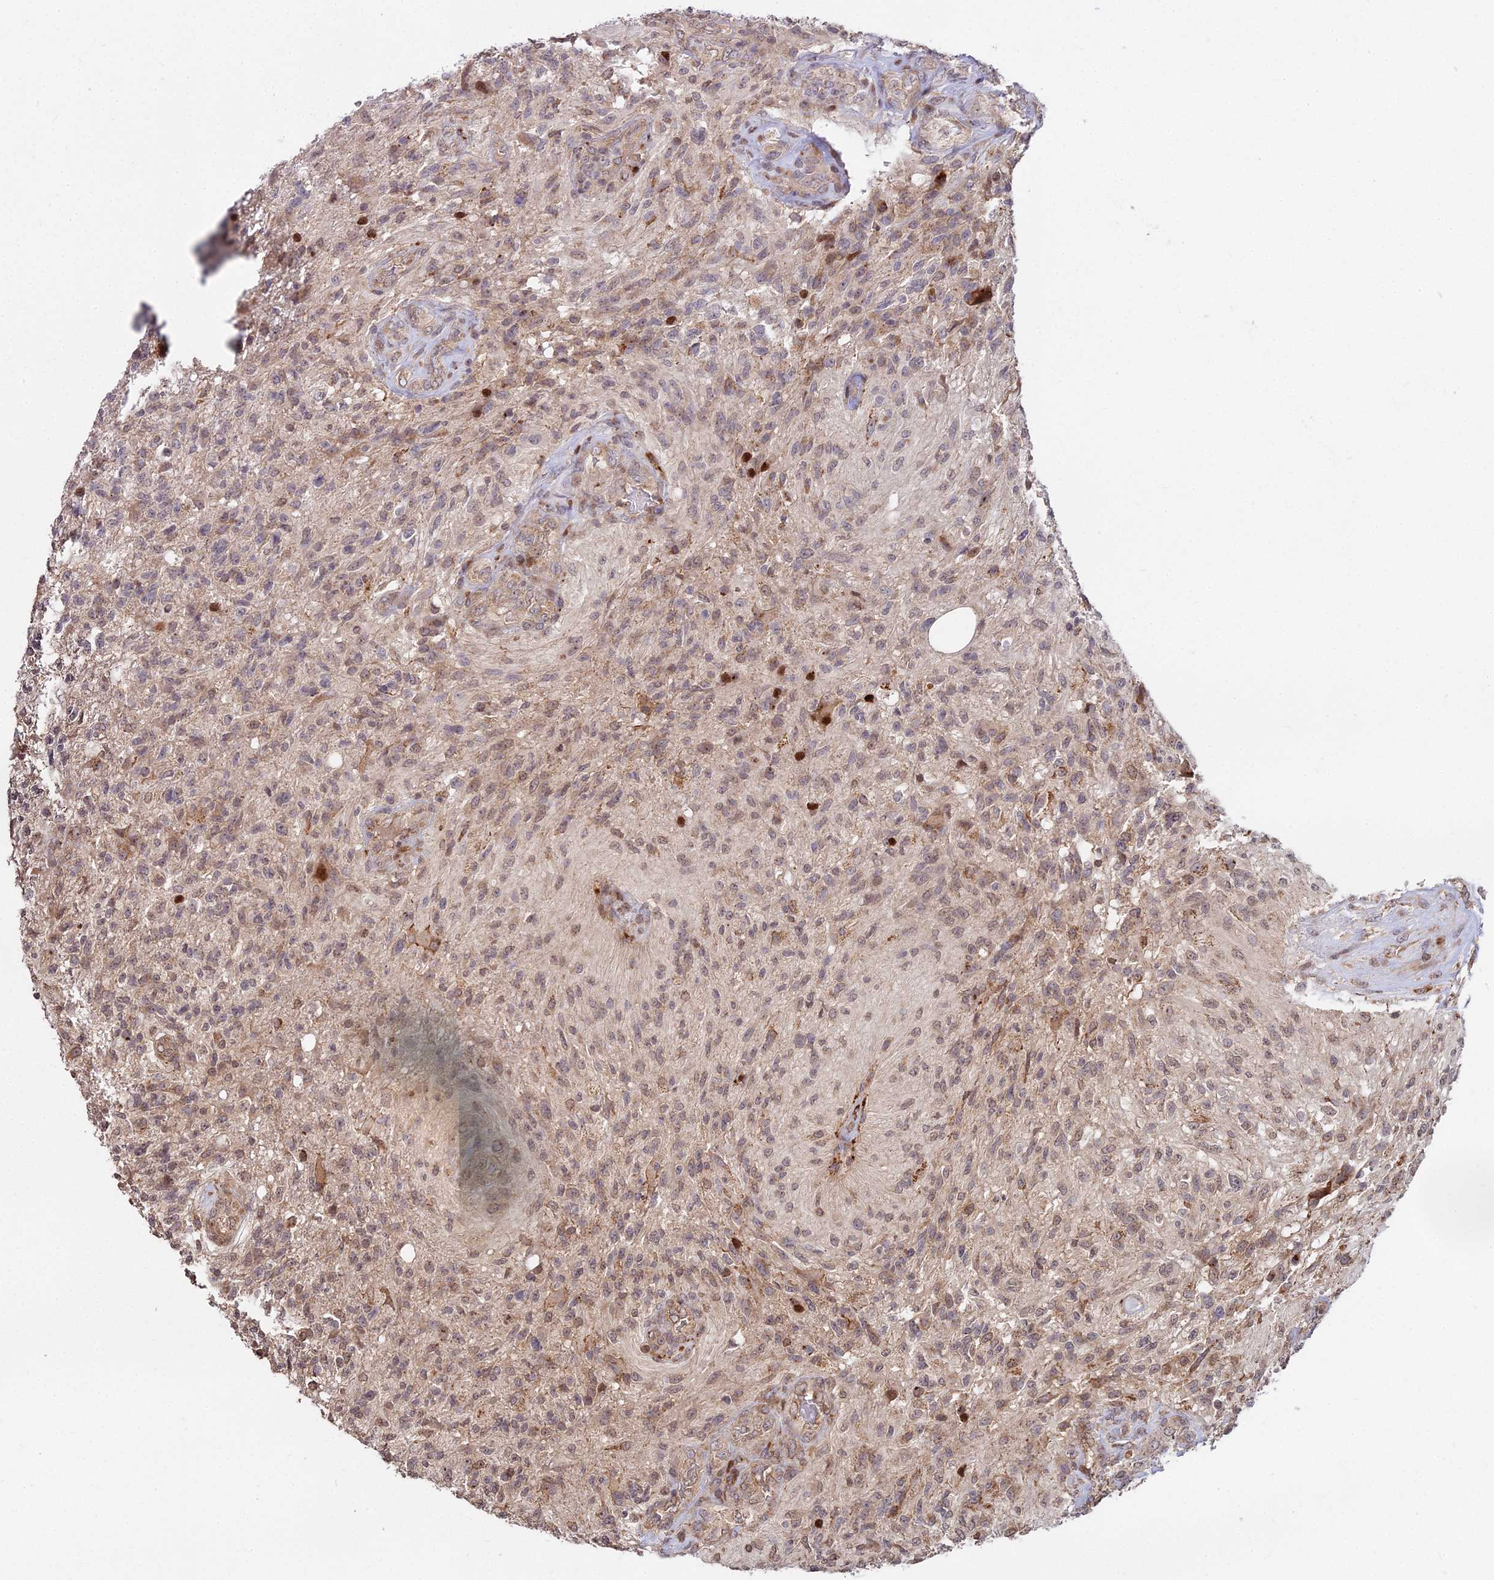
{"staining": {"intensity": "moderate", "quantity": "25%-75%", "location": "cytoplasmic/membranous,nuclear"}, "tissue": "glioma", "cell_type": "Tumor cells", "image_type": "cancer", "snomed": [{"axis": "morphology", "description": "Glioma, malignant, High grade"}, {"axis": "topography", "description": "Brain"}], "caption": "This photomicrograph reveals immunohistochemistry staining of glioma, with medium moderate cytoplasmic/membranous and nuclear expression in about 25%-75% of tumor cells.", "gene": "RBMS2", "patient": {"sex": "male", "age": 56}}